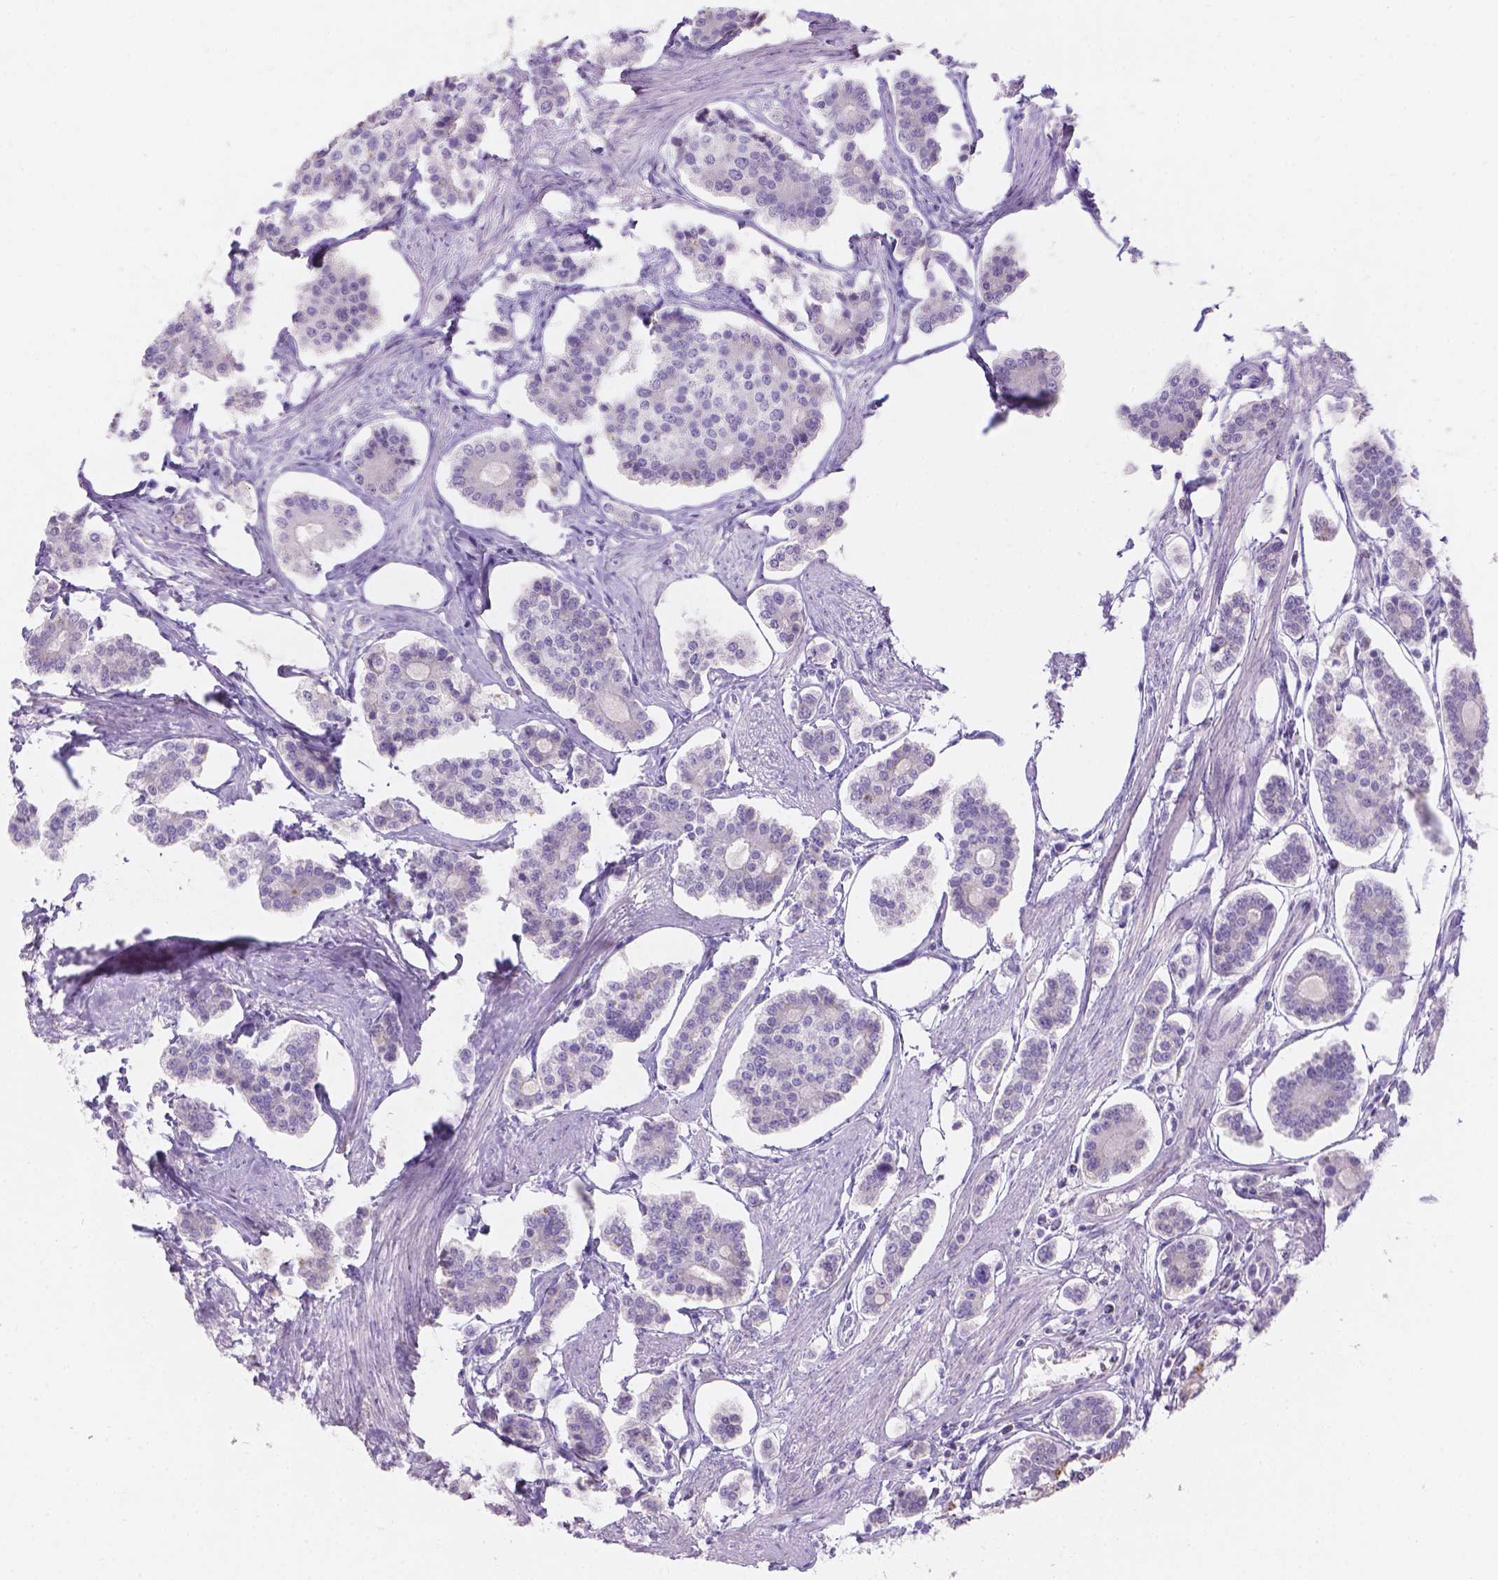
{"staining": {"intensity": "negative", "quantity": "none", "location": "none"}, "tissue": "carcinoid", "cell_type": "Tumor cells", "image_type": "cancer", "snomed": [{"axis": "morphology", "description": "Carcinoid, malignant, NOS"}, {"axis": "topography", "description": "Small intestine"}], "caption": "Immunohistochemistry (IHC) histopathology image of neoplastic tissue: carcinoid stained with DAB (3,3'-diaminobenzidine) demonstrates no significant protein staining in tumor cells.", "gene": "GAL3ST2", "patient": {"sex": "female", "age": 65}}